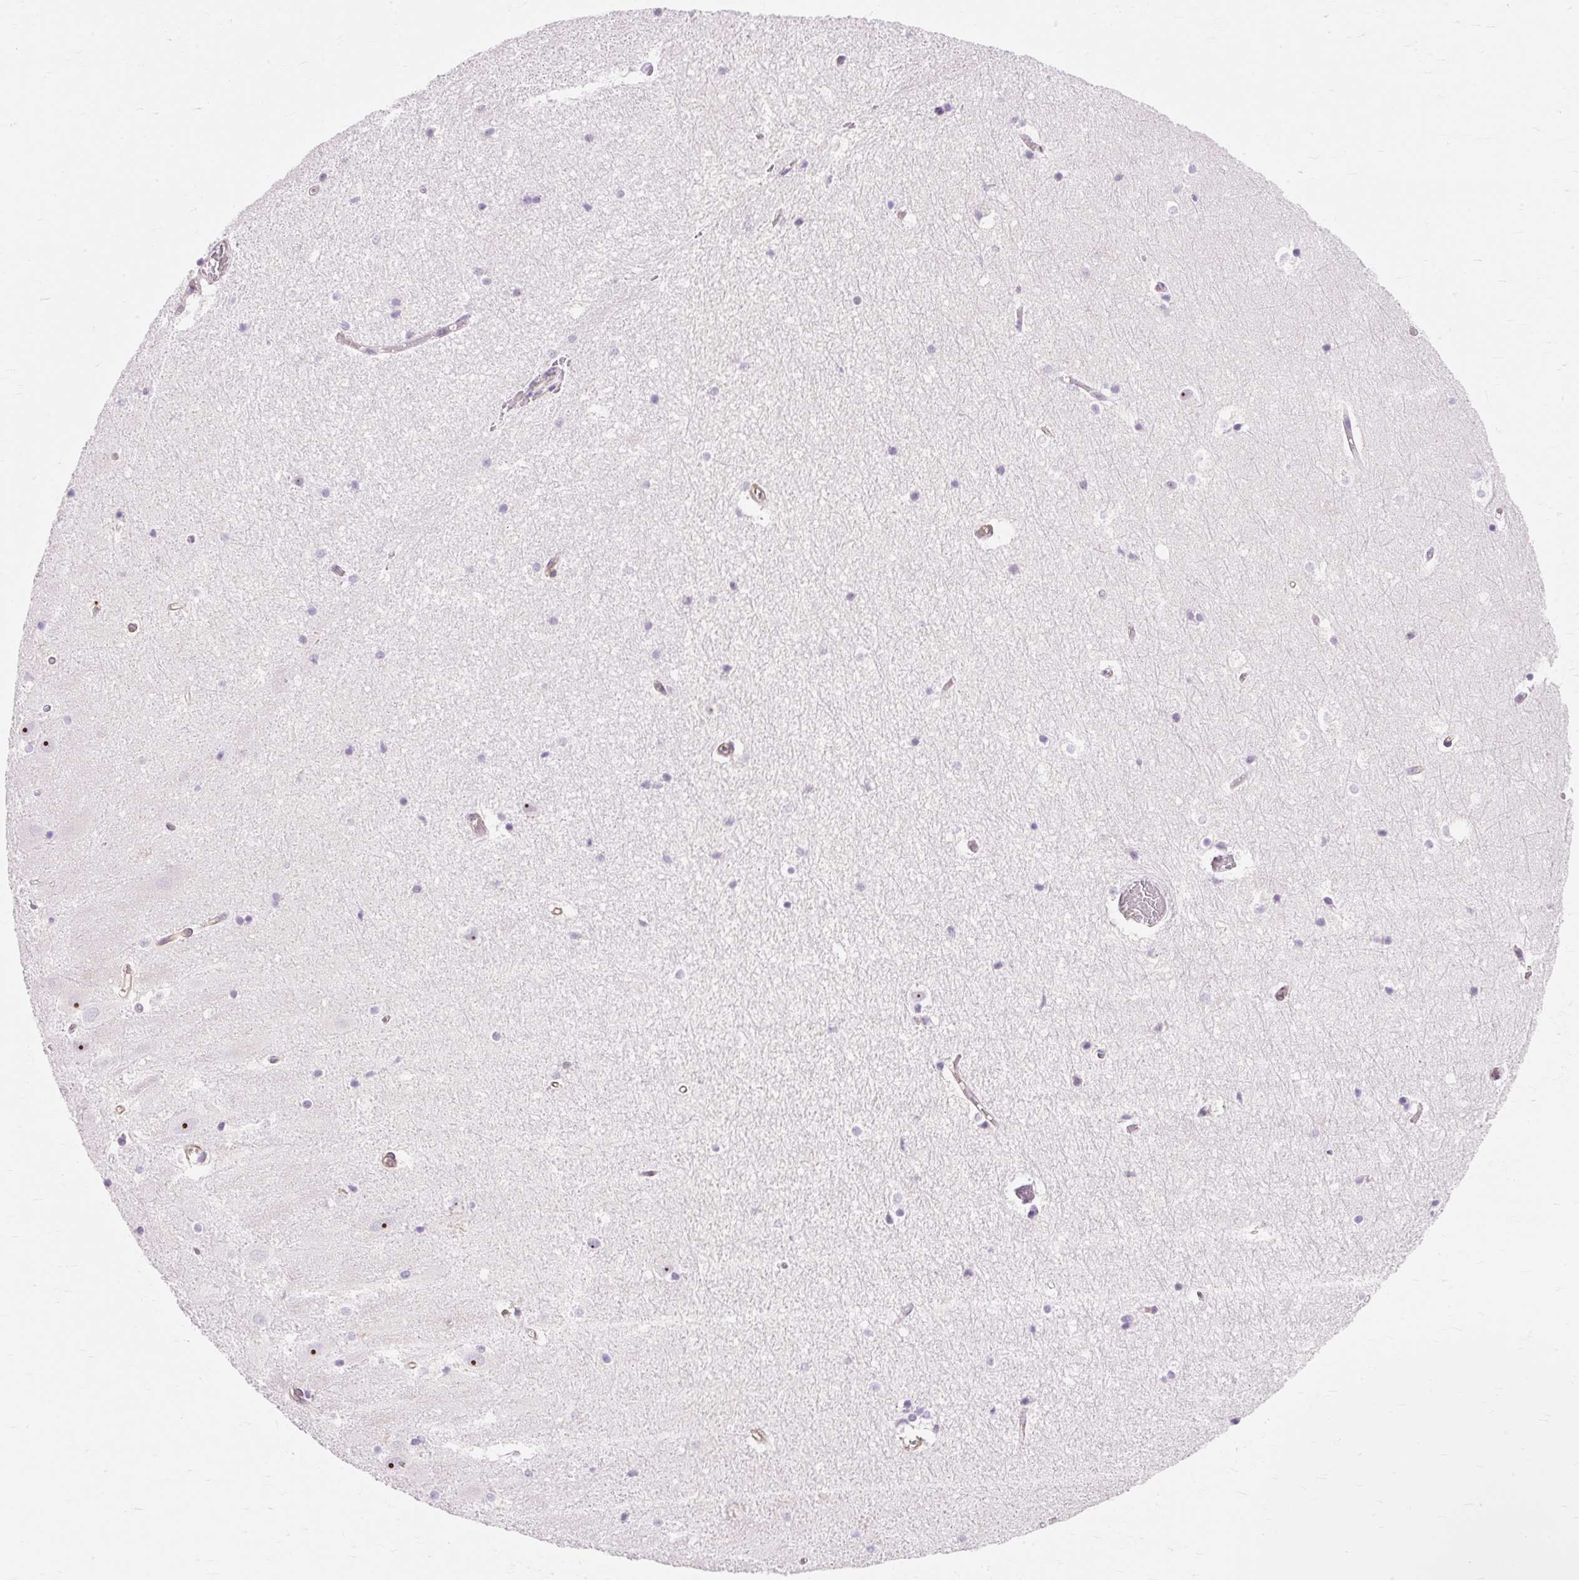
{"staining": {"intensity": "negative", "quantity": "none", "location": "none"}, "tissue": "hippocampus", "cell_type": "Glial cells", "image_type": "normal", "snomed": [{"axis": "morphology", "description": "Normal tissue, NOS"}, {"axis": "topography", "description": "Hippocampus"}], "caption": "This is a photomicrograph of IHC staining of normal hippocampus, which shows no expression in glial cells.", "gene": "OBP2A", "patient": {"sex": "female", "age": 52}}